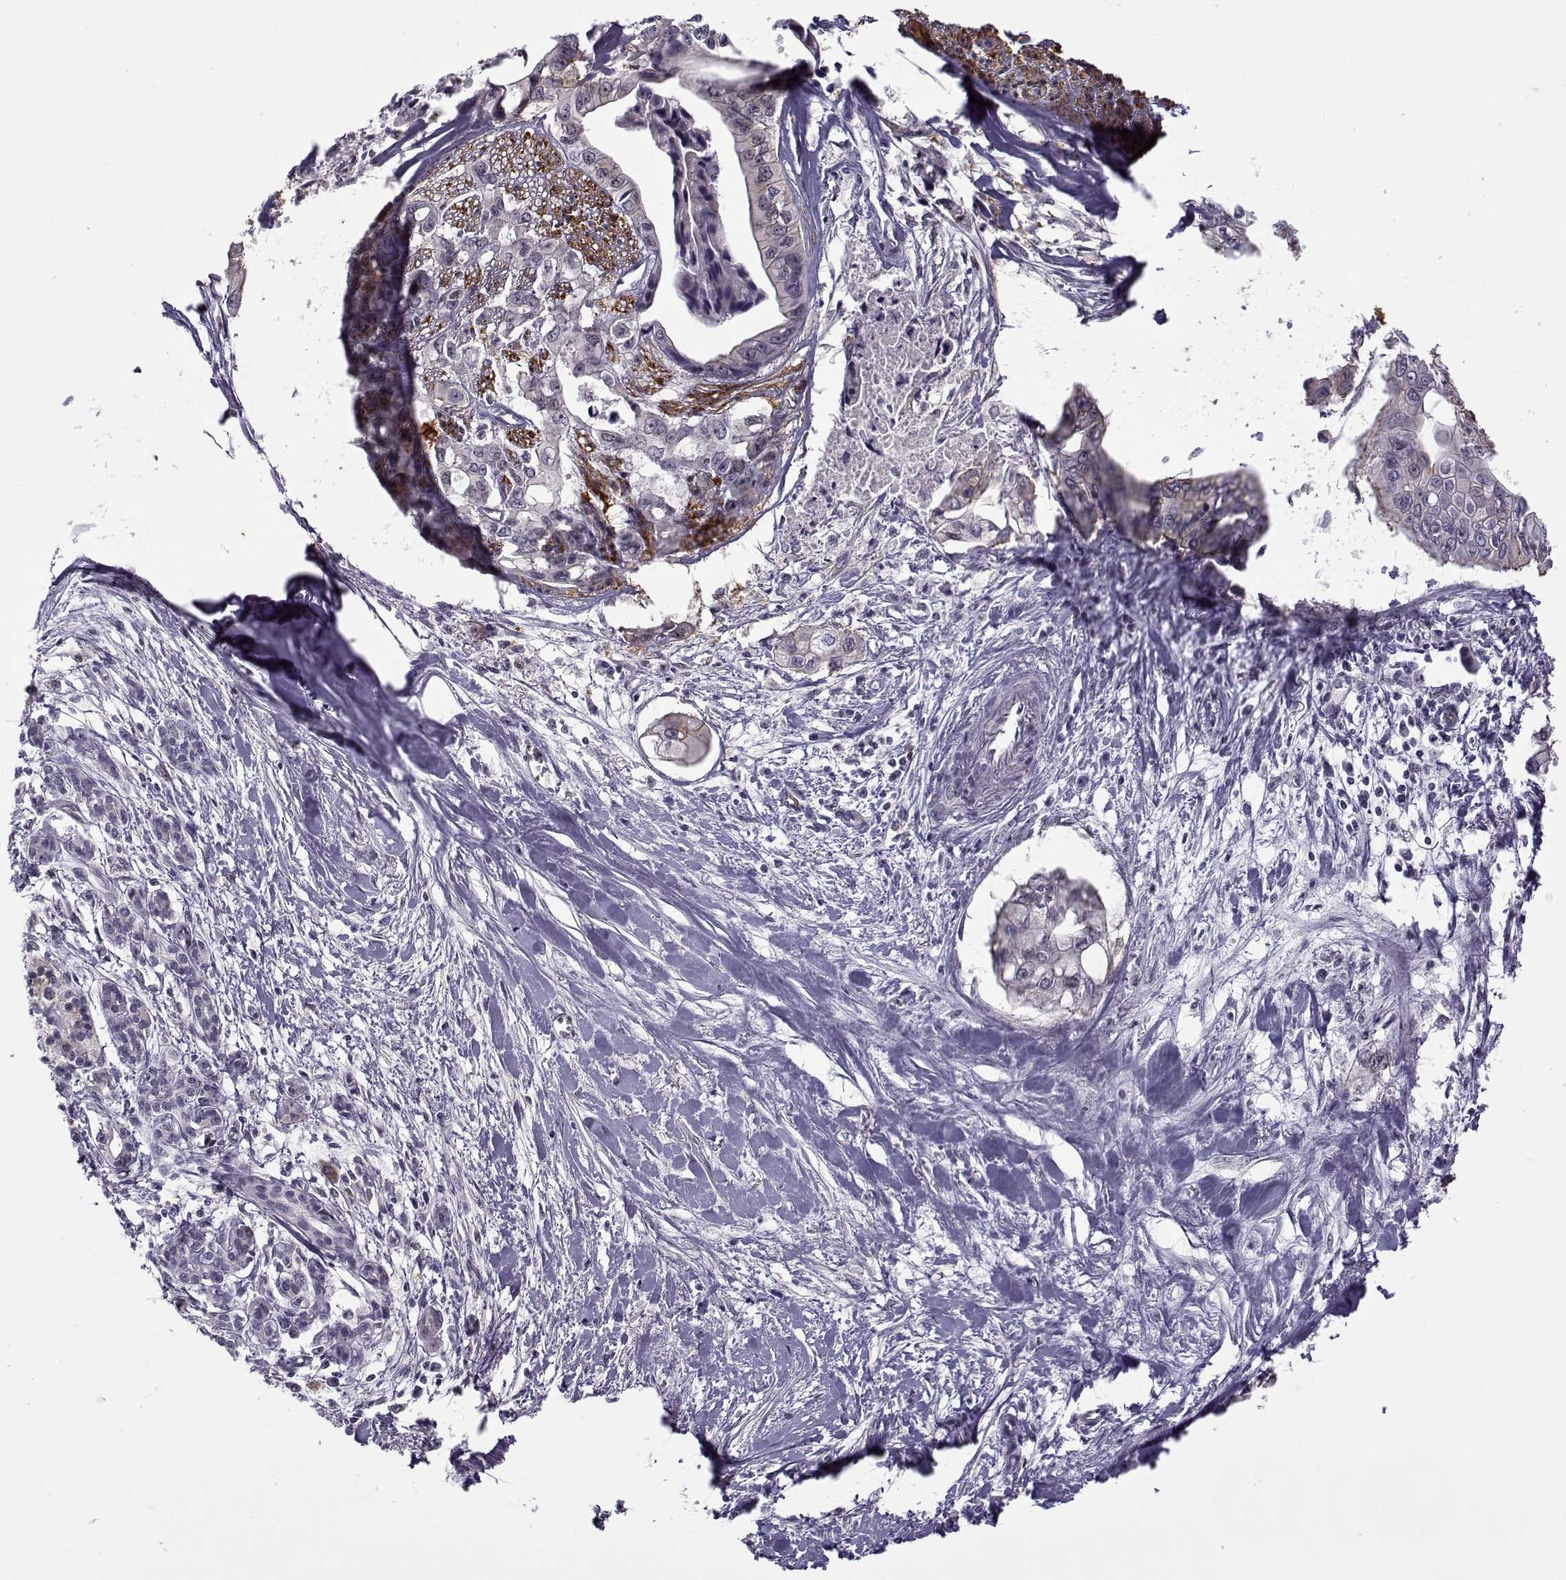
{"staining": {"intensity": "weak", "quantity": "<25%", "location": "cytoplasmic/membranous,nuclear"}, "tissue": "pancreatic cancer", "cell_type": "Tumor cells", "image_type": "cancer", "snomed": [{"axis": "morphology", "description": "Adenocarcinoma, NOS"}, {"axis": "topography", "description": "Pancreas"}], "caption": "The micrograph exhibits no significant expression in tumor cells of pancreatic cancer.", "gene": "BACH1", "patient": {"sex": "male", "age": 60}}